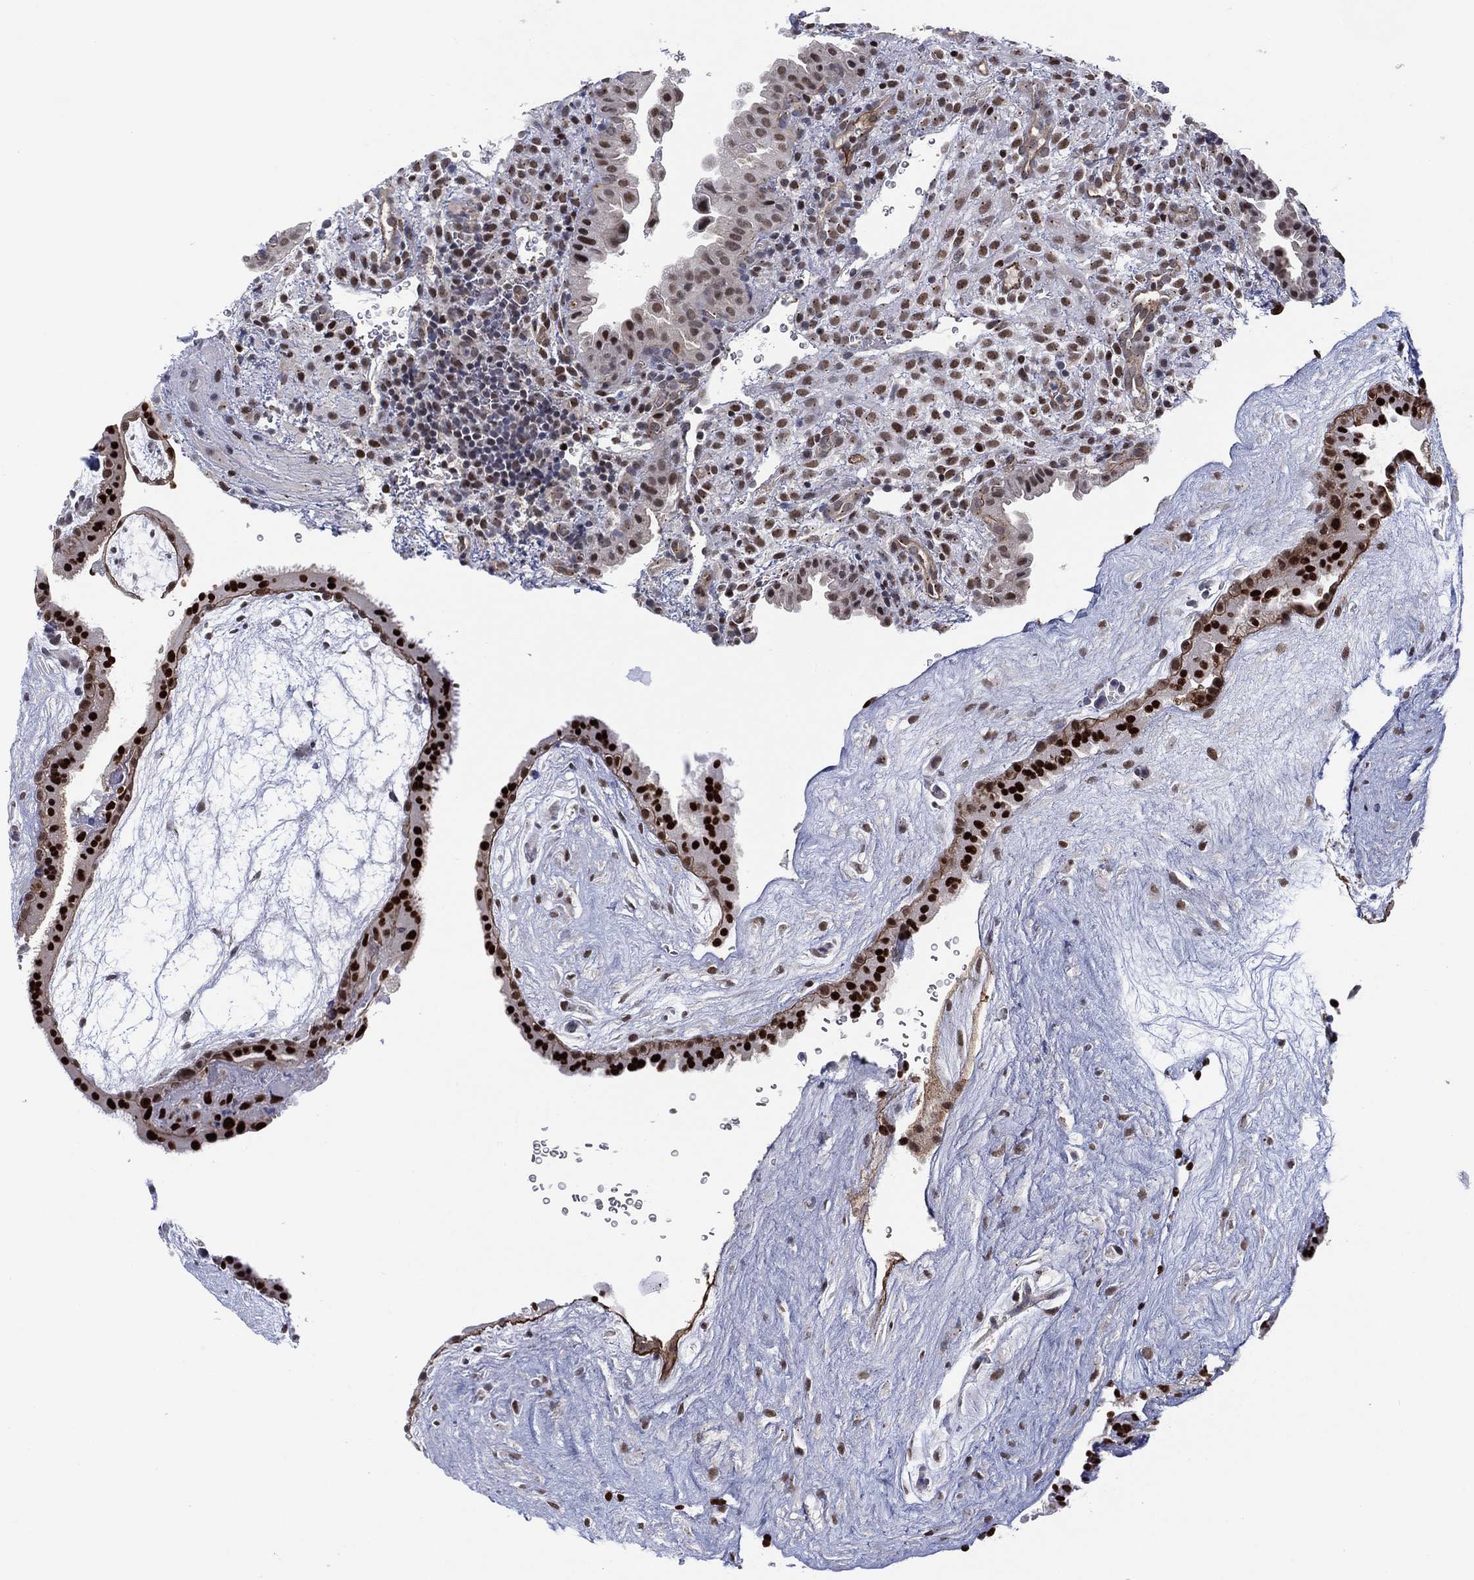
{"staining": {"intensity": "strong", "quantity": ">75%", "location": "nuclear"}, "tissue": "placenta", "cell_type": "Decidual cells", "image_type": "normal", "snomed": [{"axis": "morphology", "description": "Normal tissue, NOS"}, {"axis": "topography", "description": "Placenta"}], "caption": "Placenta stained with DAB (3,3'-diaminobenzidine) IHC reveals high levels of strong nuclear expression in approximately >75% of decidual cells.", "gene": "GSE1", "patient": {"sex": "female", "age": 19}}